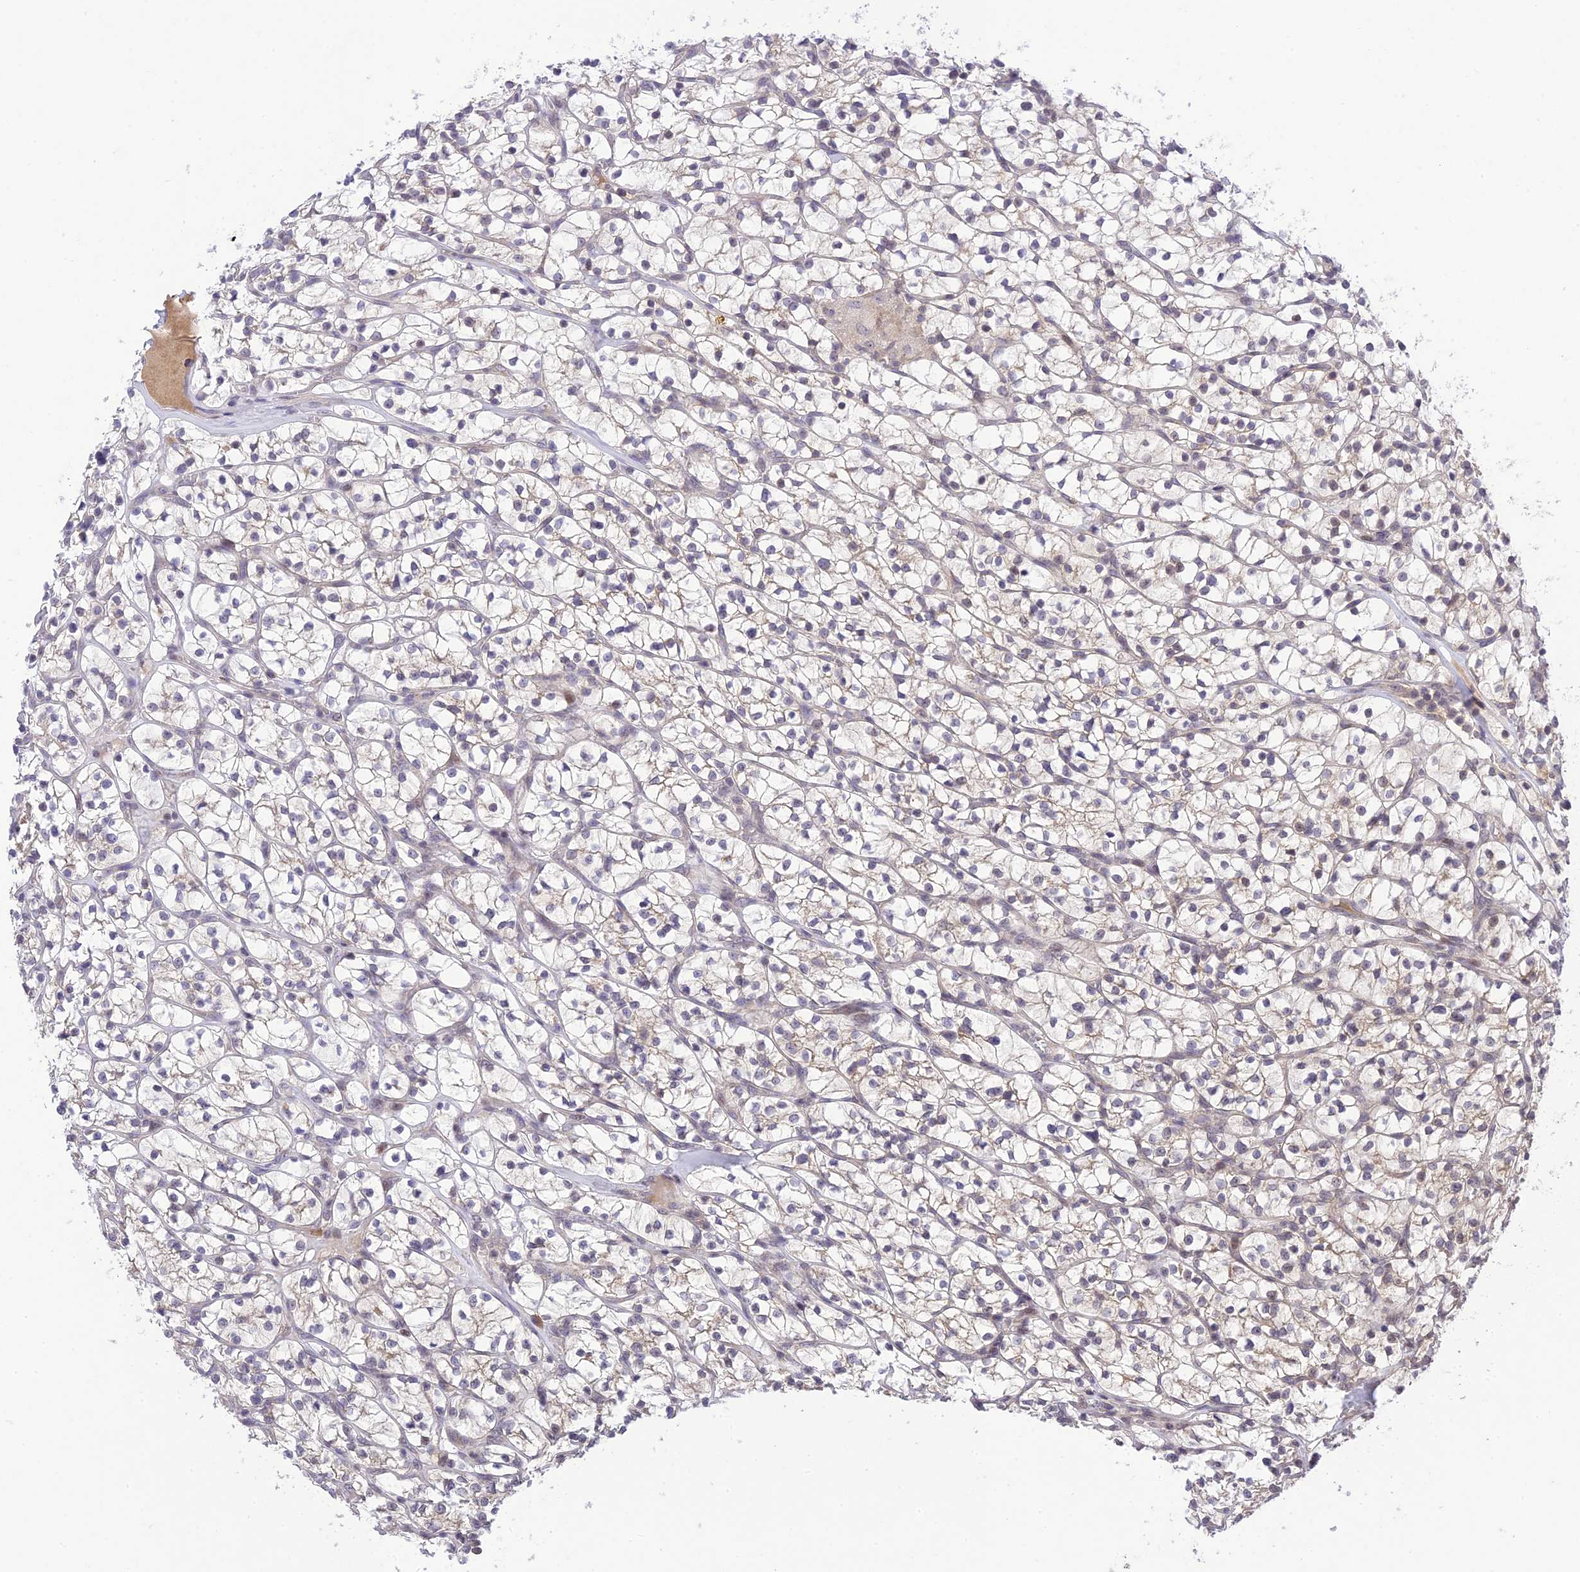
{"staining": {"intensity": "negative", "quantity": "none", "location": "none"}, "tissue": "renal cancer", "cell_type": "Tumor cells", "image_type": "cancer", "snomed": [{"axis": "morphology", "description": "Adenocarcinoma, NOS"}, {"axis": "topography", "description": "Kidney"}], "caption": "Tumor cells are negative for protein expression in human adenocarcinoma (renal).", "gene": "TEKT1", "patient": {"sex": "female", "age": 64}}